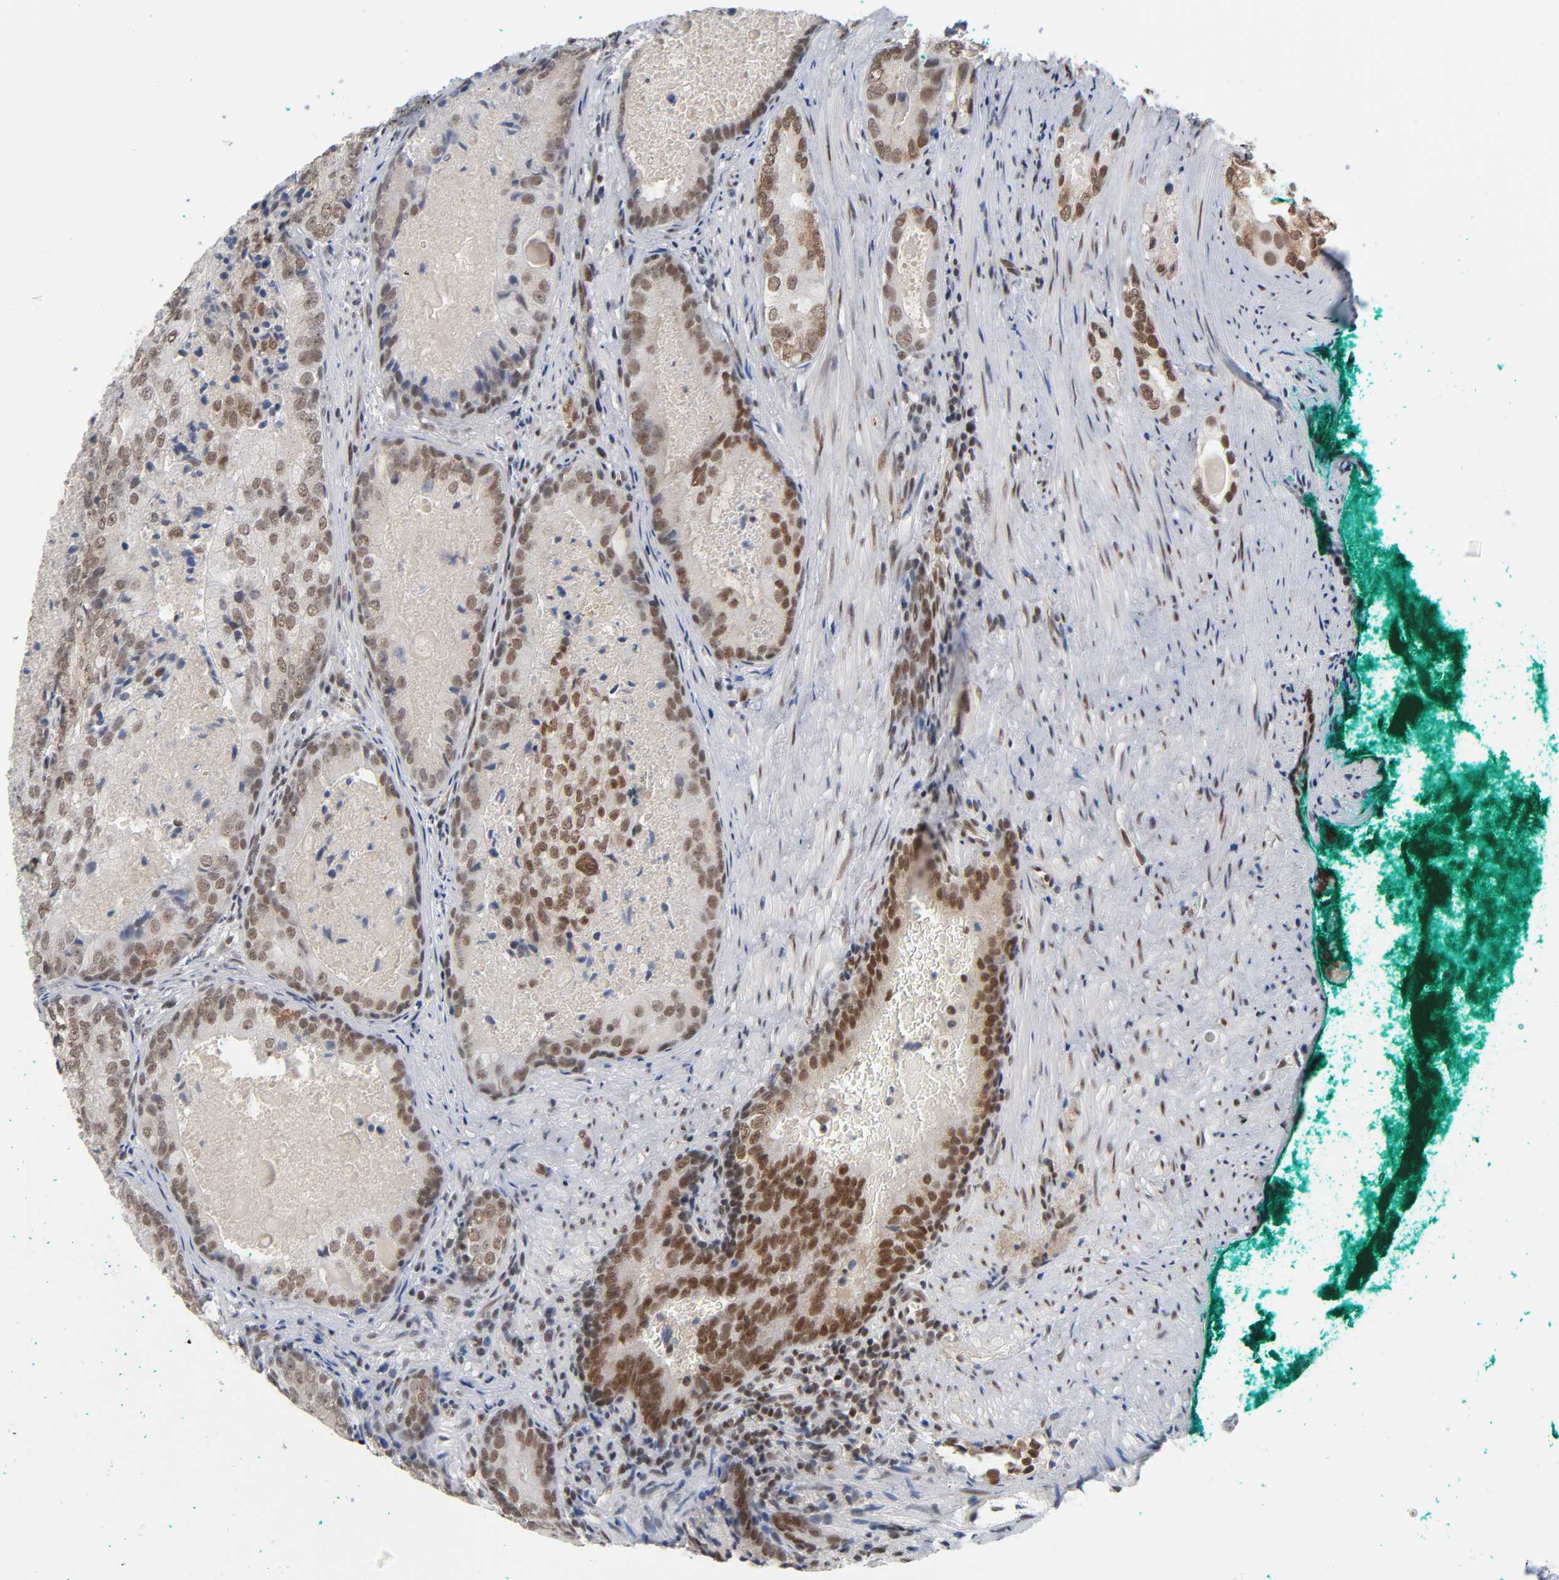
{"staining": {"intensity": "moderate", "quantity": ">75%", "location": "cytoplasmic/membranous,nuclear"}, "tissue": "prostate cancer", "cell_type": "Tumor cells", "image_type": "cancer", "snomed": [{"axis": "morphology", "description": "Adenocarcinoma, High grade"}, {"axis": "topography", "description": "Prostate"}], "caption": "Immunohistochemical staining of human adenocarcinoma (high-grade) (prostate) exhibits moderate cytoplasmic/membranous and nuclear protein expression in approximately >75% of tumor cells. The staining is performed using DAB brown chromogen to label protein expression. The nuclei are counter-stained blue using hematoxylin.", "gene": "ZNF384", "patient": {"sex": "male", "age": 66}}